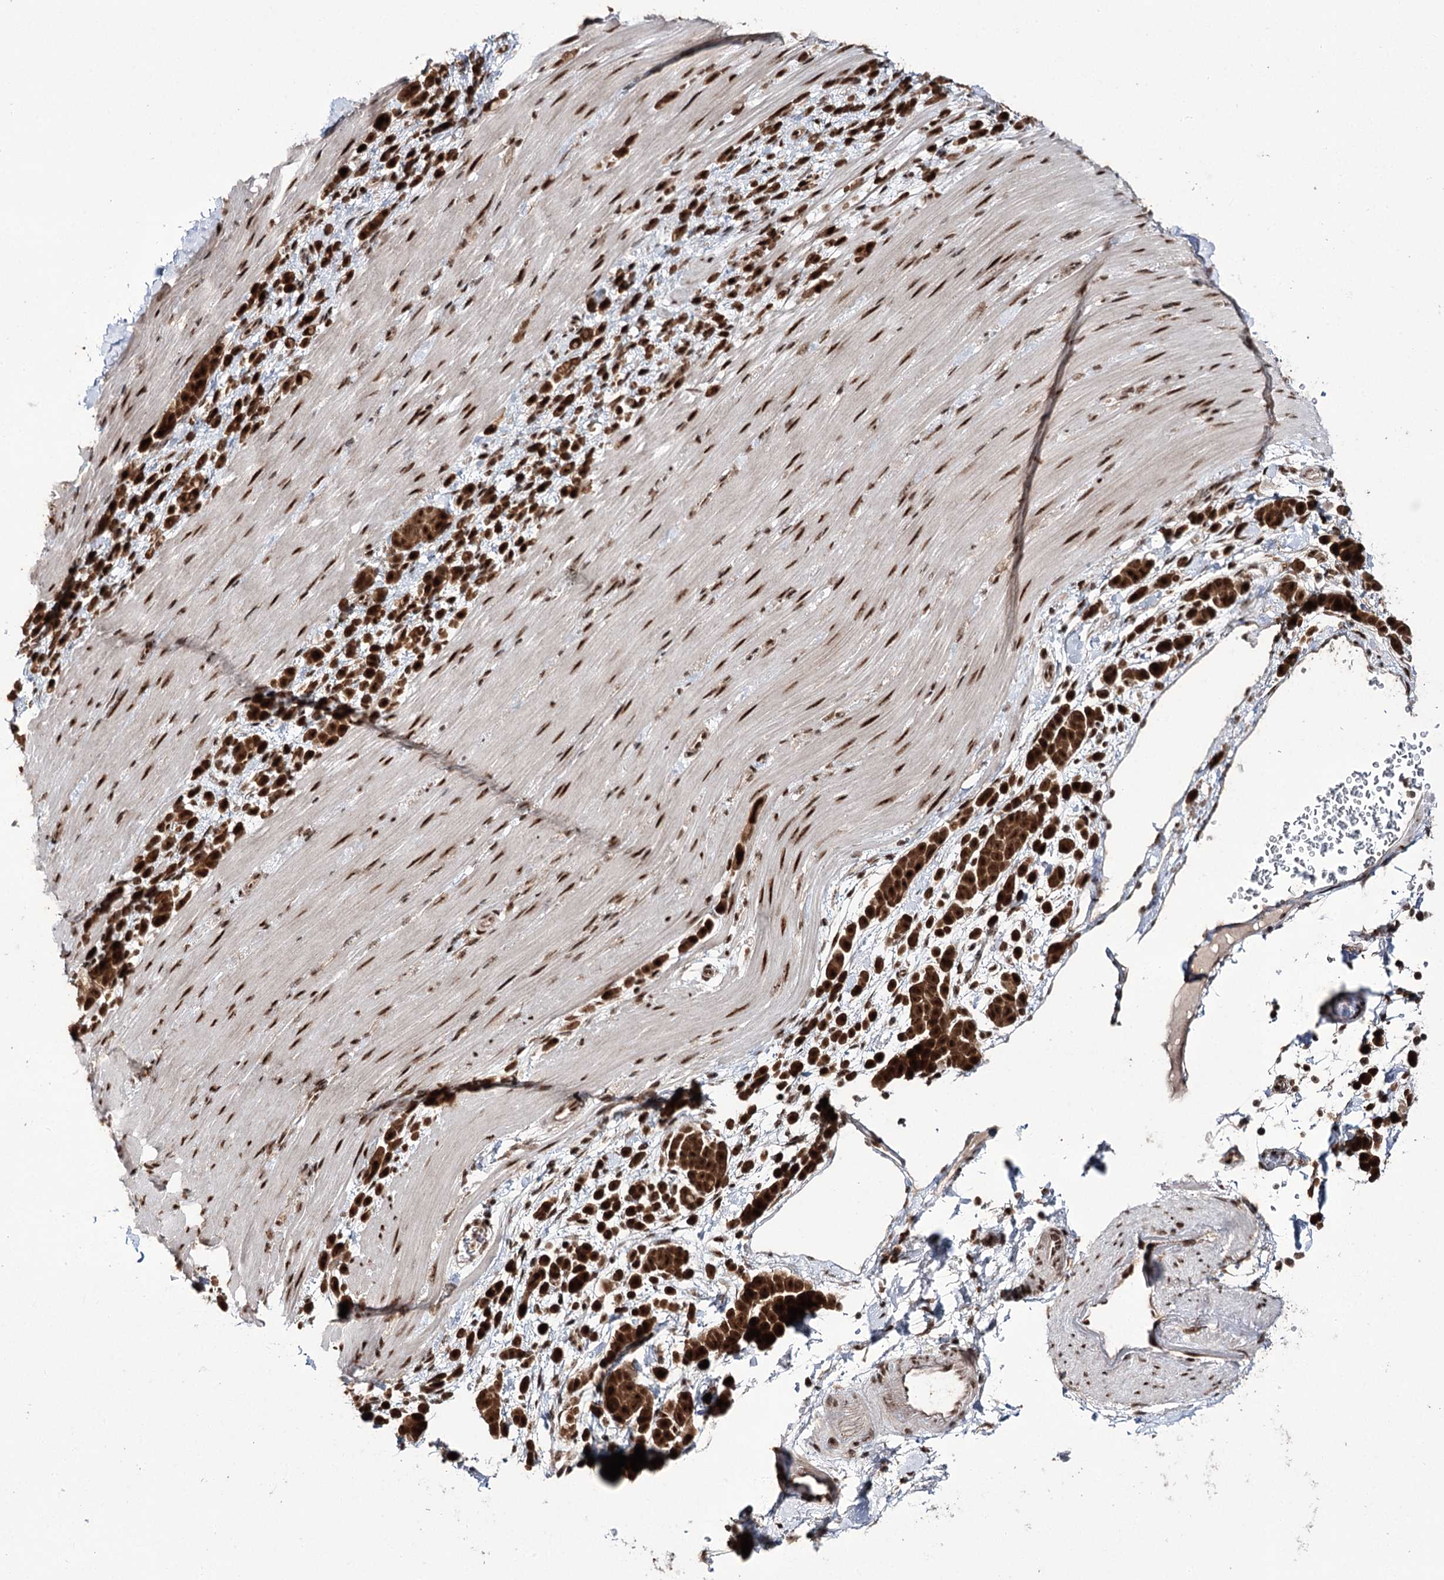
{"staining": {"intensity": "strong", "quantity": ">75%", "location": "cytoplasmic/membranous,nuclear"}, "tissue": "pancreatic cancer", "cell_type": "Tumor cells", "image_type": "cancer", "snomed": [{"axis": "morphology", "description": "Normal tissue, NOS"}, {"axis": "morphology", "description": "Adenocarcinoma, NOS"}, {"axis": "topography", "description": "Pancreas"}], "caption": "Pancreatic adenocarcinoma was stained to show a protein in brown. There is high levels of strong cytoplasmic/membranous and nuclear expression in approximately >75% of tumor cells. The protein of interest is shown in brown color, while the nuclei are stained blue.", "gene": "ERCC3", "patient": {"sex": "female", "age": 64}}